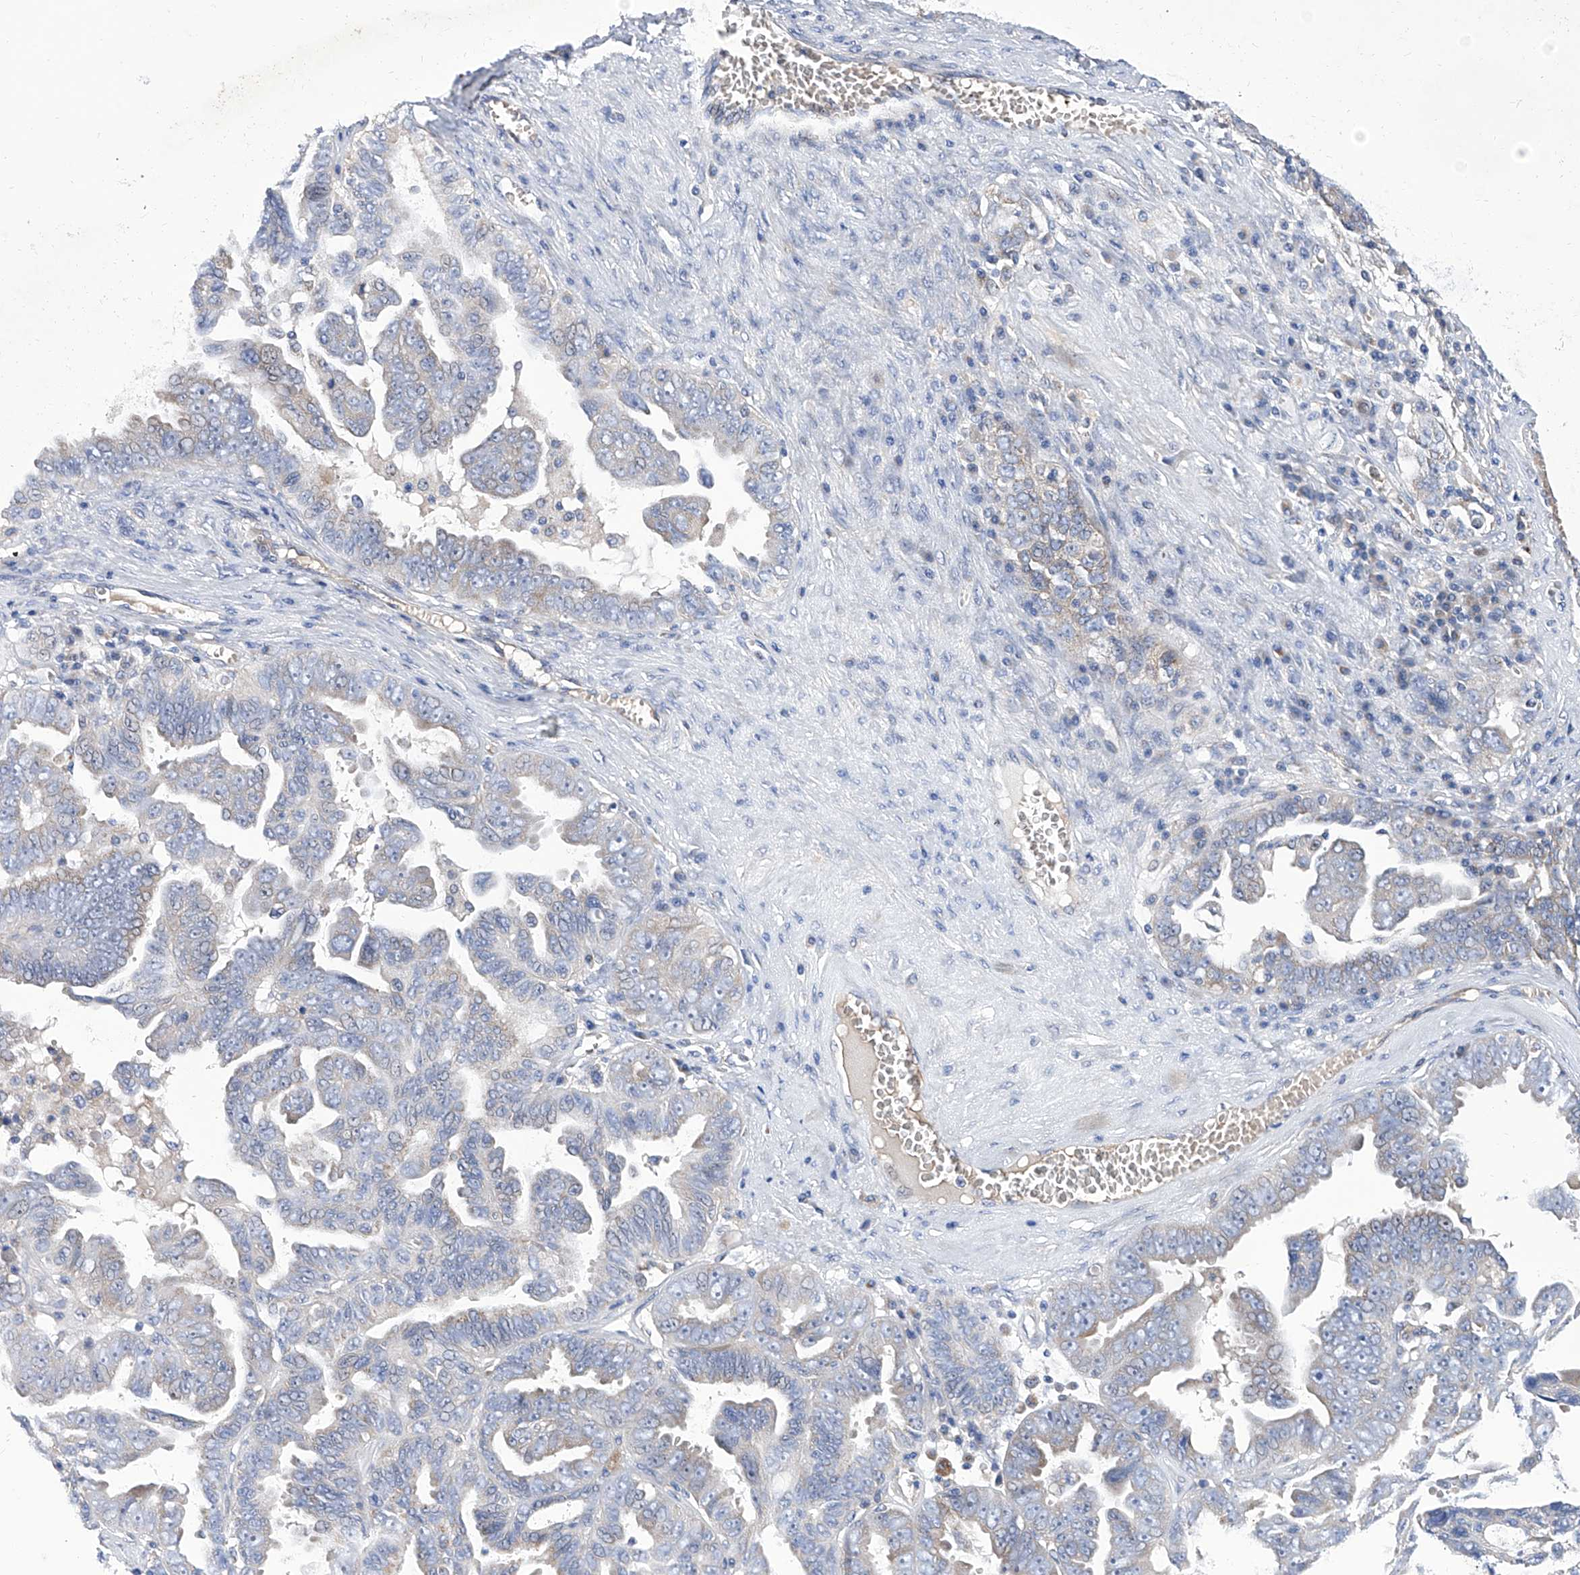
{"staining": {"intensity": "negative", "quantity": "none", "location": "none"}, "tissue": "ovarian cancer", "cell_type": "Tumor cells", "image_type": "cancer", "snomed": [{"axis": "morphology", "description": "Carcinoma, endometroid"}, {"axis": "topography", "description": "Ovary"}], "caption": "High magnification brightfield microscopy of ovarian cancer stained with DAB (brown) and counterstained with hematoxylin (blue): tumor cells show no significant staining.", "gene": "TJAP1", "patient": {"sex": "female", "age": 62}}